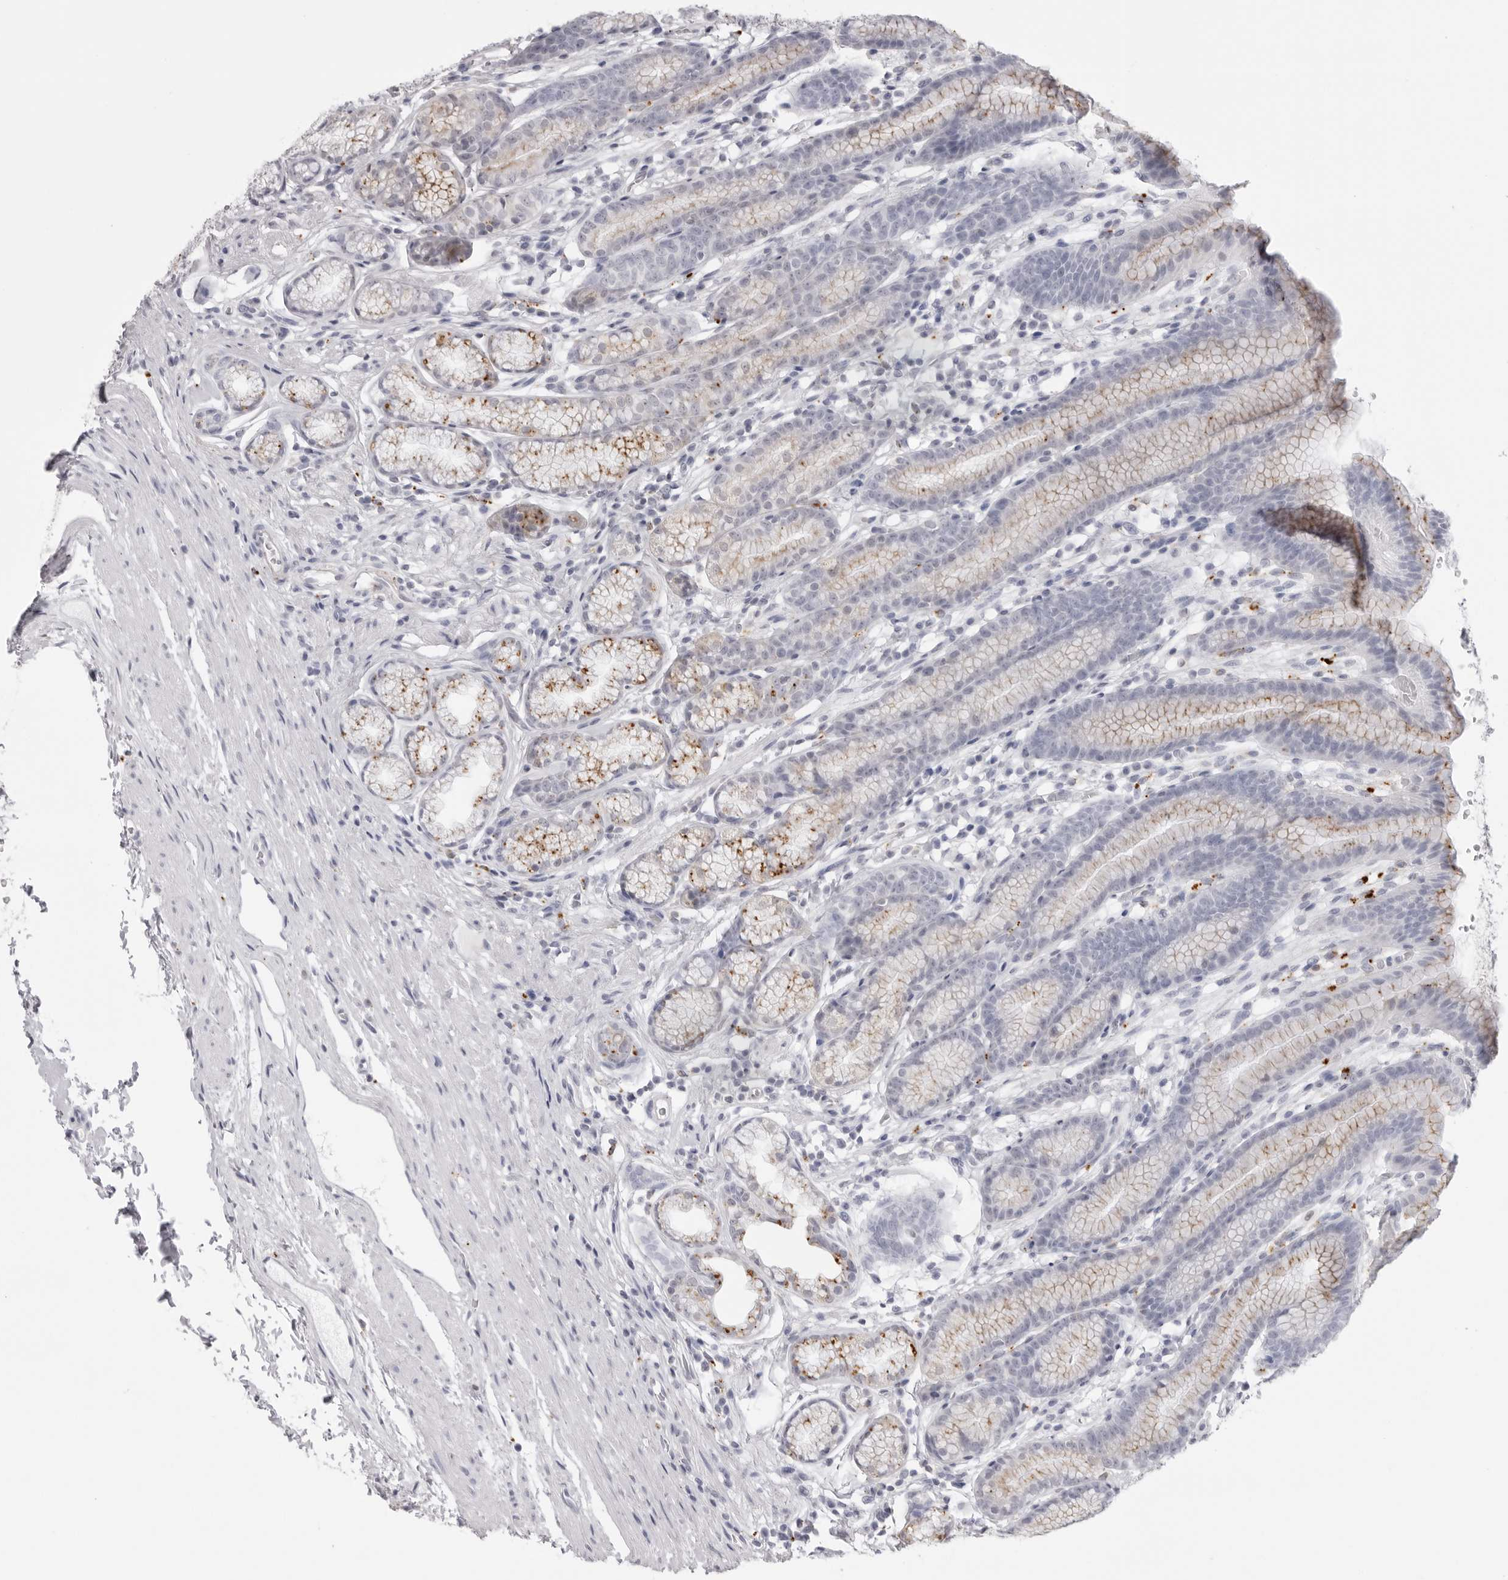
{"staining": {"intensity": "moderate", "quantity": "<25%", "location": "cytoplasmic/membranous"}, "tissue": "stomach", "cell_type": "Glandular cells", "image_type": "normal", "snomed": [{"axis": "morphology", "description": "Normal tissue, NOS"}, {"axis": "topography", "description": "Stomach"}], "caption": "The histopathology image demonstrates immunohistochemical staining of normal stomach. There is moderate cytoplasmic/membranous expression is seen in approximately <25% of glandular cells. (brown staining indicates protein expression, while blue staining denotes nuclei).", "gene": "IL25", "patient": {"sex": "male", "age": 42}}